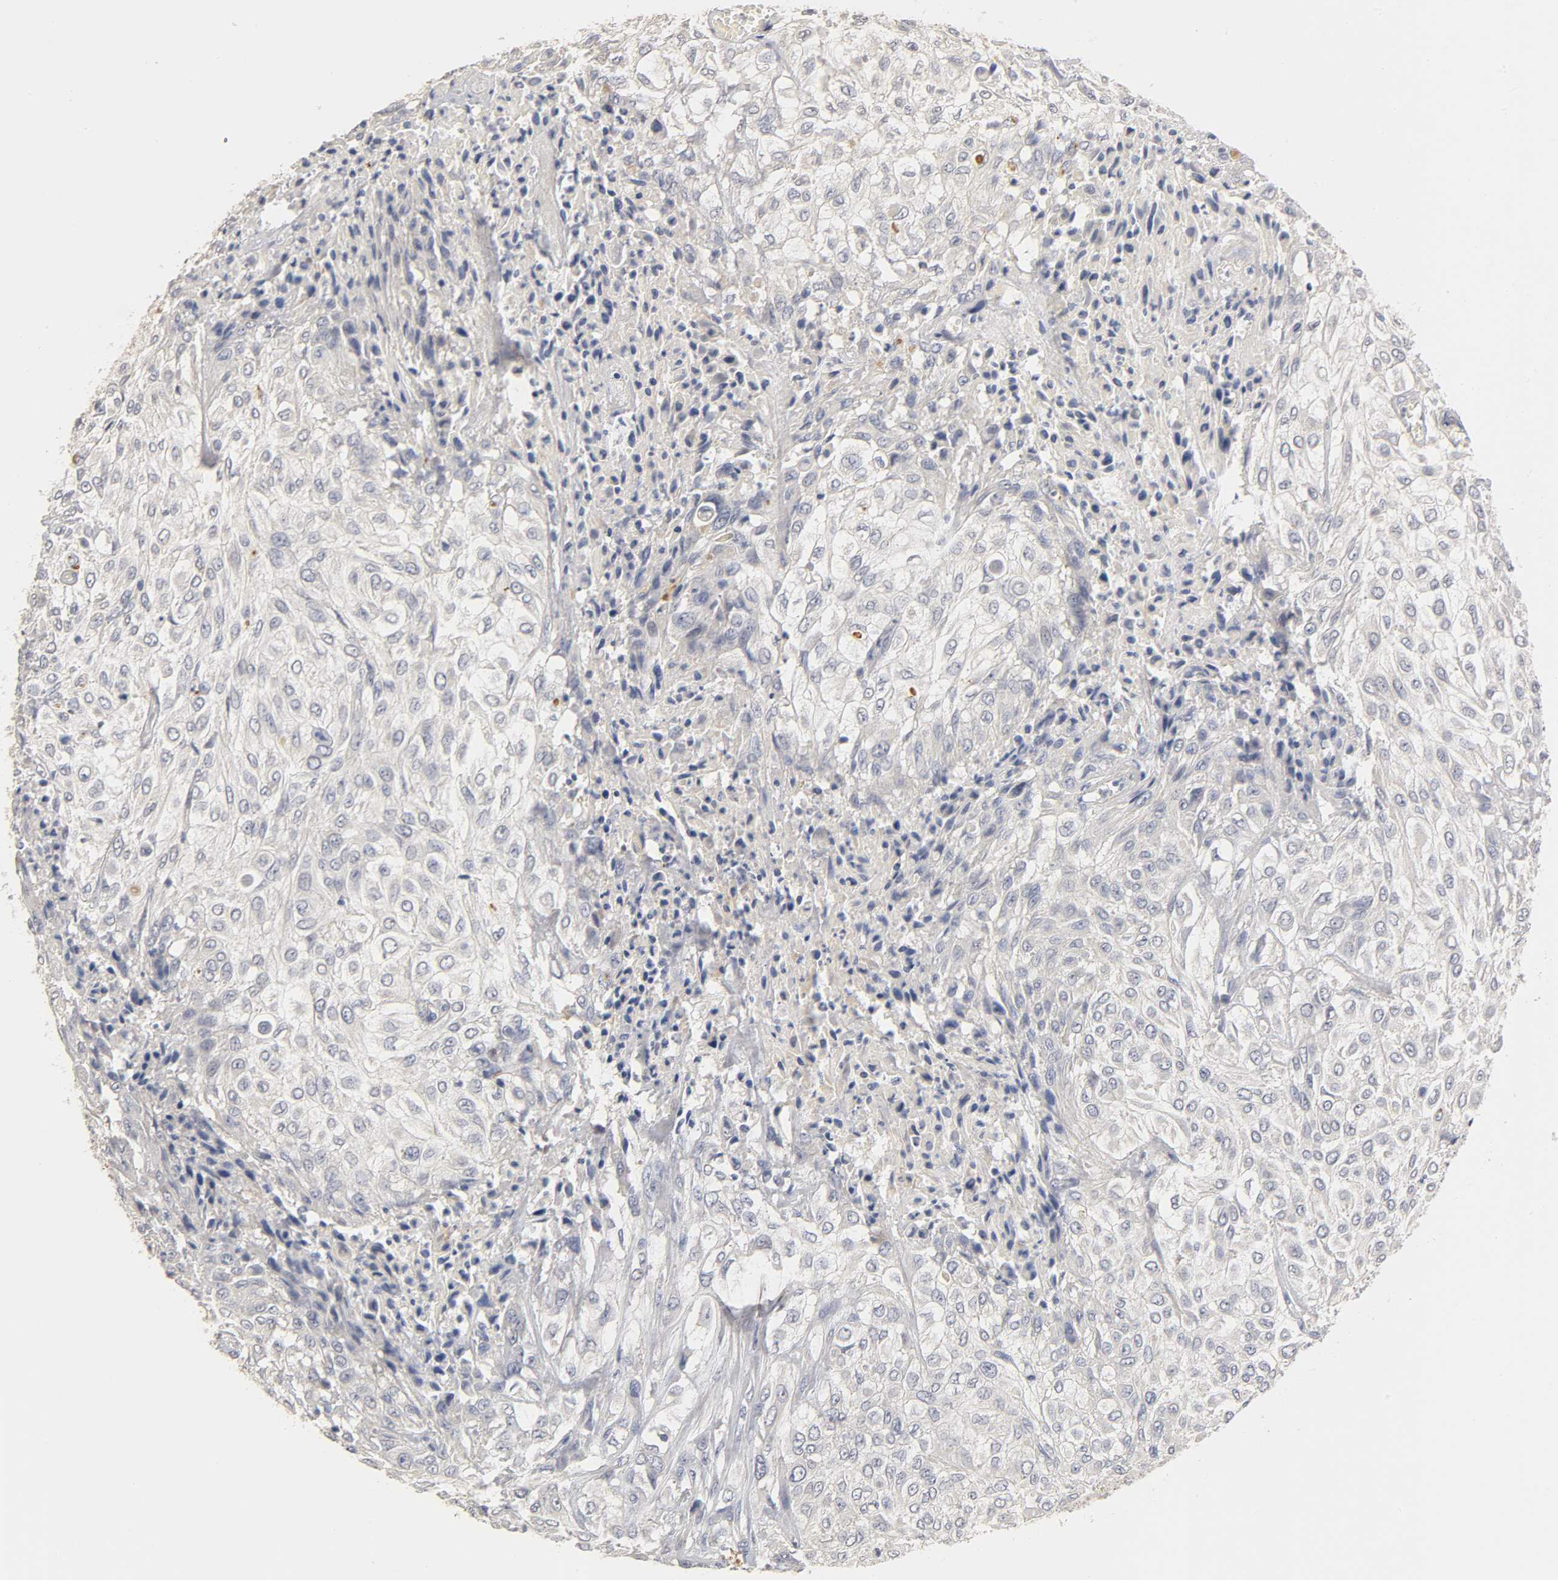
{"staining": {"intensity": "negative", "quantity": "none", "location": "none"}, "tissue": "urothelial cancer", "cell_type": "Tumor cells", "image_type": "cancer", "snomed": [{"axis": "morphology", "description": "Urothelial carcinoma, High grade"}, {"axis": "topography", "description": "Urinary bladder"}], "caption": "DAB immunohistochemical staining of high-grade urothelial carcinoma displays no significant staining in tumor cells.", "gene": "OVOL1", "patient": {"sex": "male", "age": 57}}